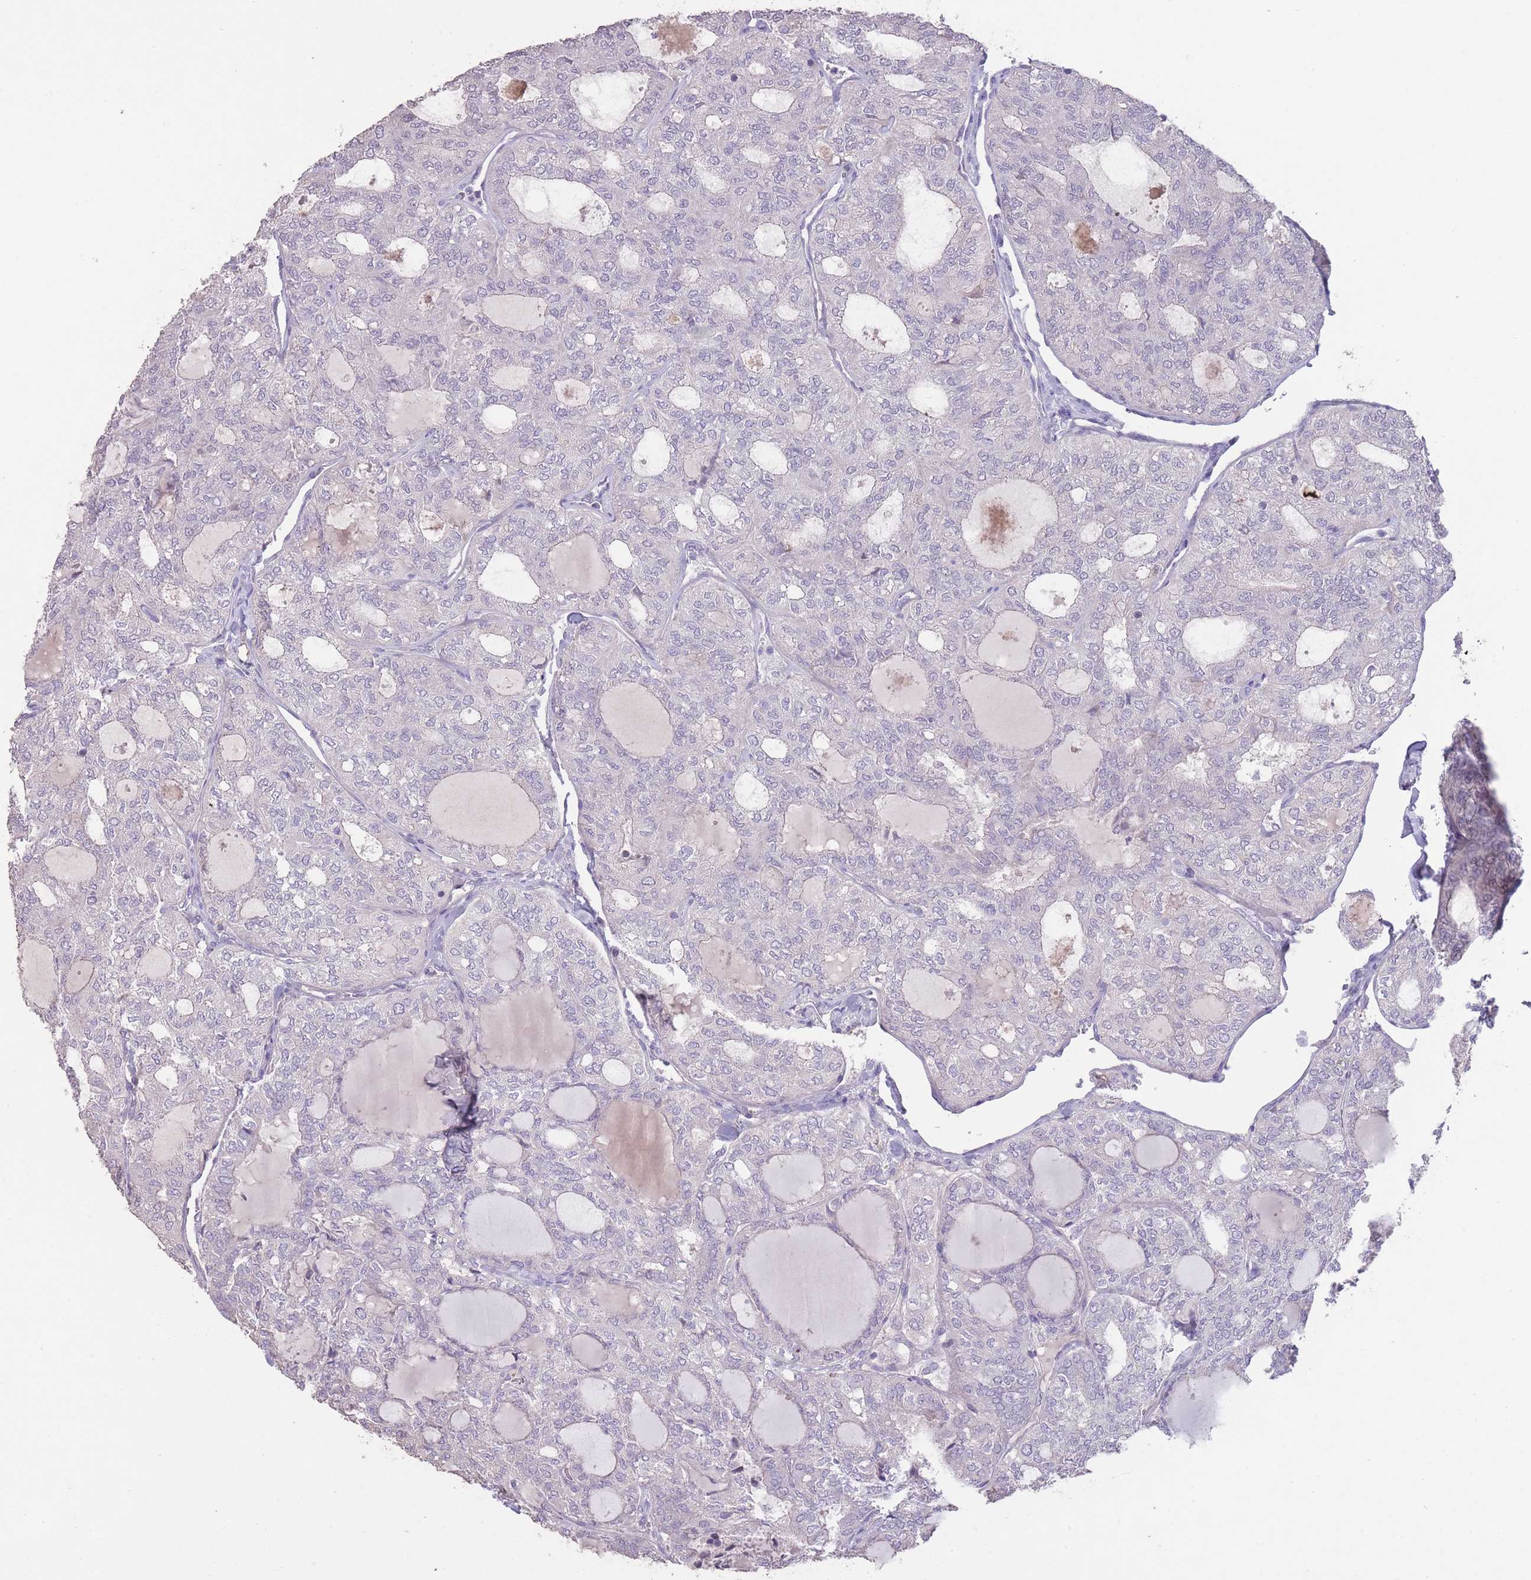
{"staining": {"intensity": "negative", "quantity": "none", "location": "none"}, "tissue": "thyroid cancer", "cell_type": "Tumor cells", "image_type": "cancer", "snomed": [{"axis": "morphology", "description": "Follicular adenoma carcinoma, NOS"}, {"axis": "topography", "description": "Thyroid gland"}], "caption": "IHC of follicular adenoma carcinoma (thyroid) shows no positivity in tumor cells.", "gene": "RSPH10B", "patient": {"sex": "male", "age": 75}}